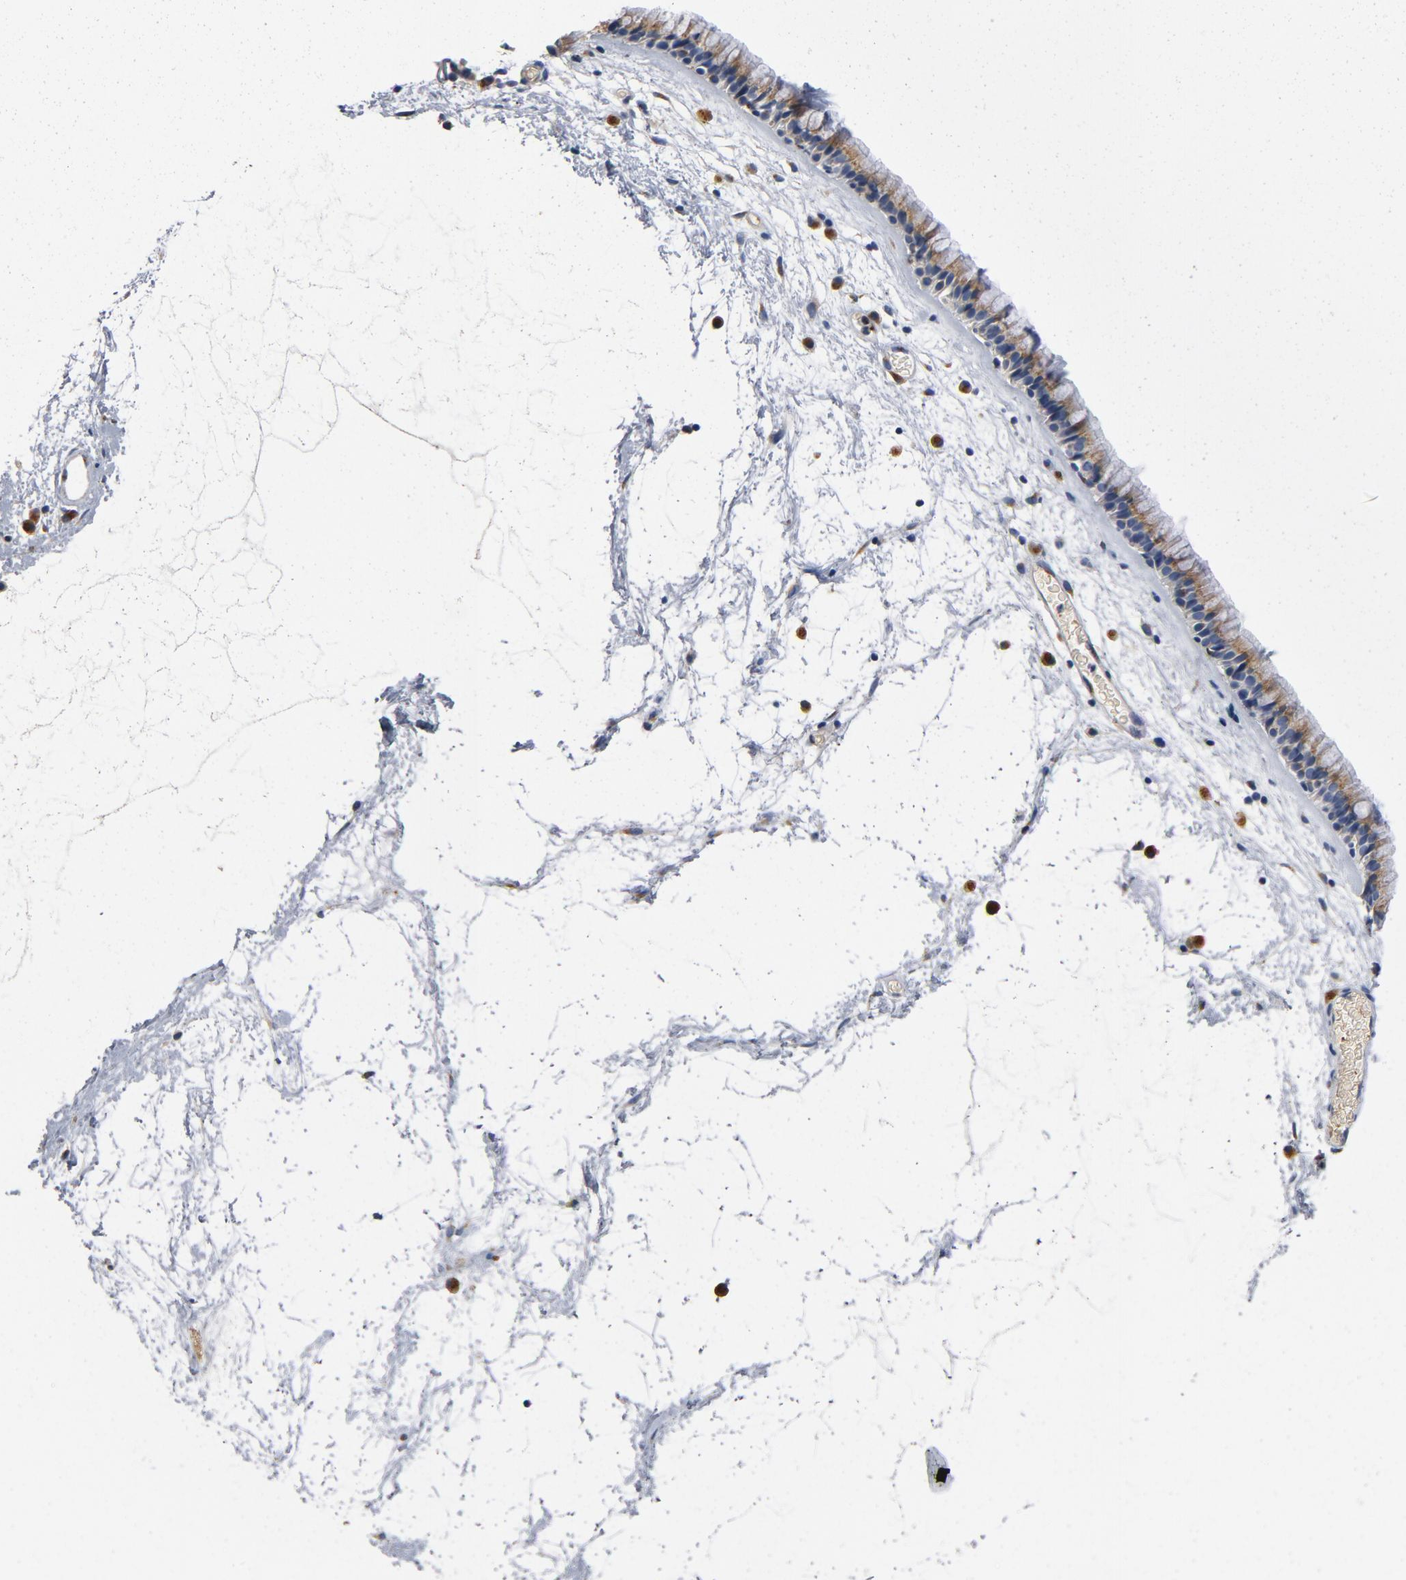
{"staining": {"intensity": "weak", "quantity": "<25%", "location": "cytoplasmic/membranous"}, "tissue": "nasopharynx", "cell_type": "Respiratory epithelial cells", "image_type": "normal", "snomed": [{"axis": "morphology", "description": "Normal tissue, NOS"}, {"axis": "morphology", "description": "Inflammation, NOS"}, {"axis": "topography", "description": "Nasopharynx"}], "caption": "Nasopharynx stained for a protein using immunohistochemistry exhibits no expression respiratory epithelial cells.", "gene": "LMAN2", "patient": {"sex": "male", "age": 48}}